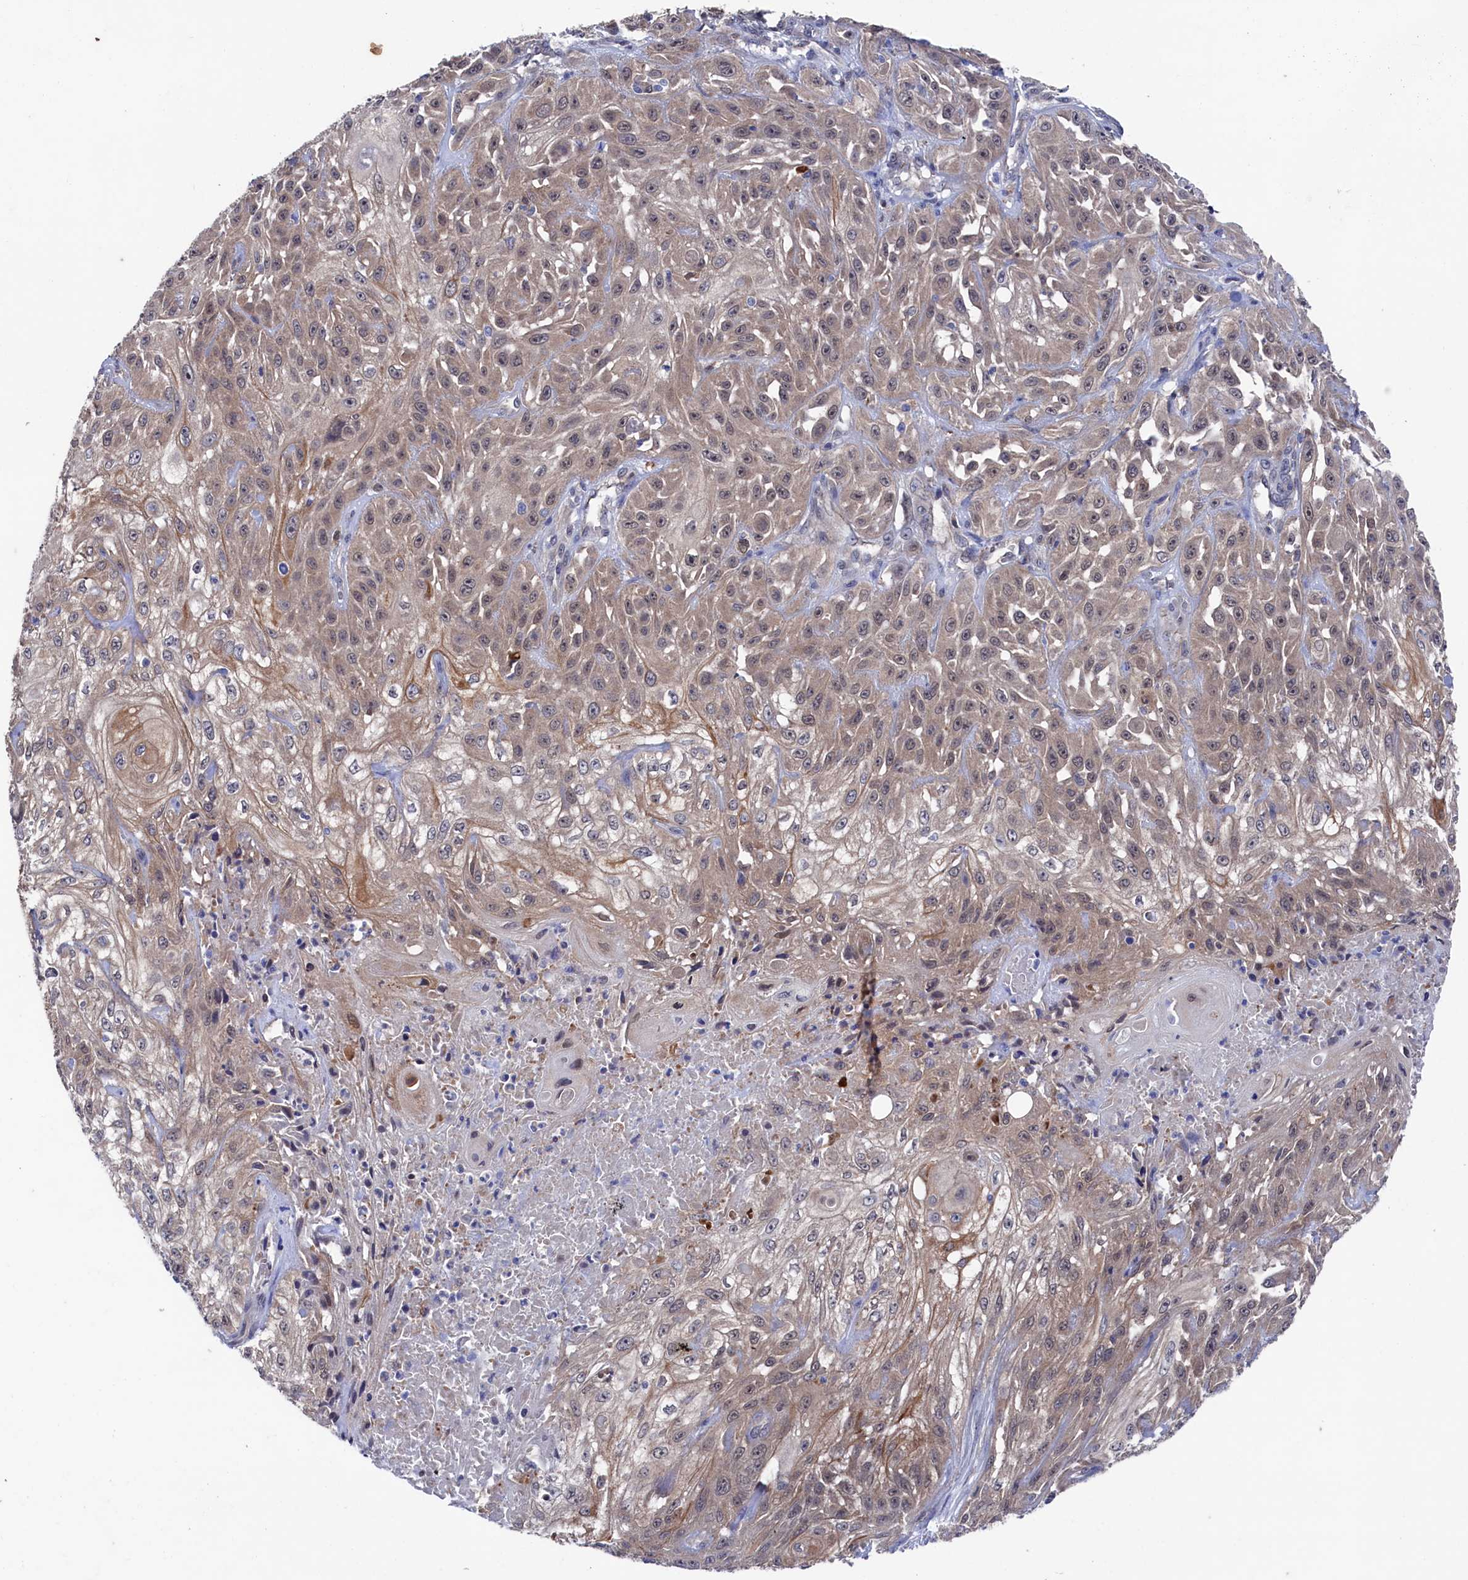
{"staining": {"intensity": "weak", "quantity": "25%-75%", "location": "cytoplasmic/membranous,nuclear"}, "tissue": "skin cancer", "cell_type": "Tumor cells", "image_type": "cancer", "snomed": [{"axis": "morphology", "description": "Squamous cell carcinoma, NOS"}, {"axis": "morphology", "description": "Squamous cell carcinoma, metastatic, NOS"}, {"axis": "topography", "description": "Skin"}, {"axis": "topography", "description": "Lymph node"}], "caption": "IHC (DAB) staining of human metastatic squamous cell carcinoma (skin) reveals weak cytoplasmic/membranous and nuclear protein positivity in approximately 25%-75% of tumor cells.", "gene": "RNH1", "patient": {"sex": "male", "age": 75}}